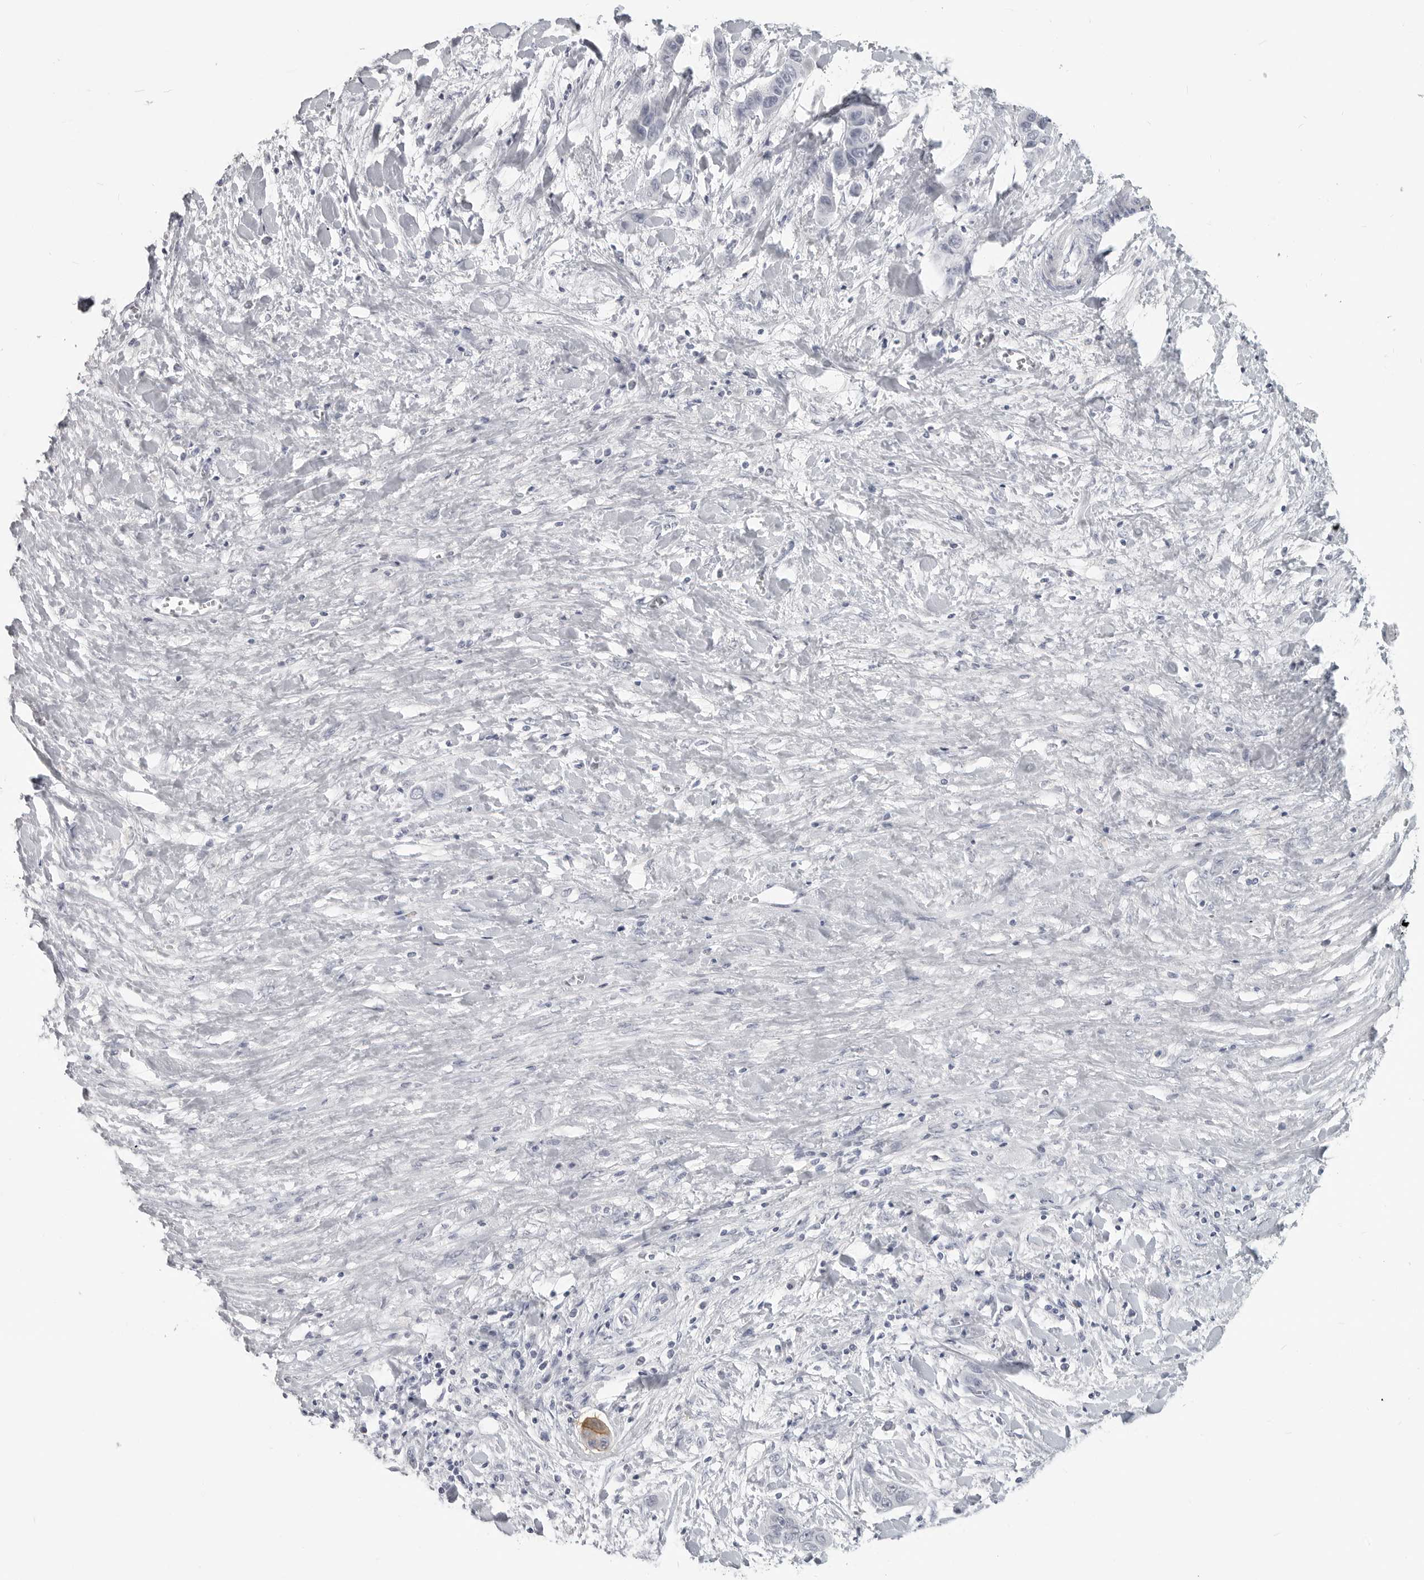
{"staining": {"intensity": "strong", "quantity": "<25%", "location": "cytoplasmic/membranous"}, "tissue": "liver cancer", "cell_type": "Tumor cells", "image_type": "cancer", "snomed": [{"axis": "morphology", "description": "Cholangiocarcinoma"}, {"axis": "topography", "description": "Liver"}], "caption": "IHC (DAB) staining of cholangiocarcinoma (liver) exhibits strong cytoplasmic/membranous protein staining in approximately <25% of tumor cells.", "gene": "LY6D", "patient": {"sex": "female", "age": 52}}